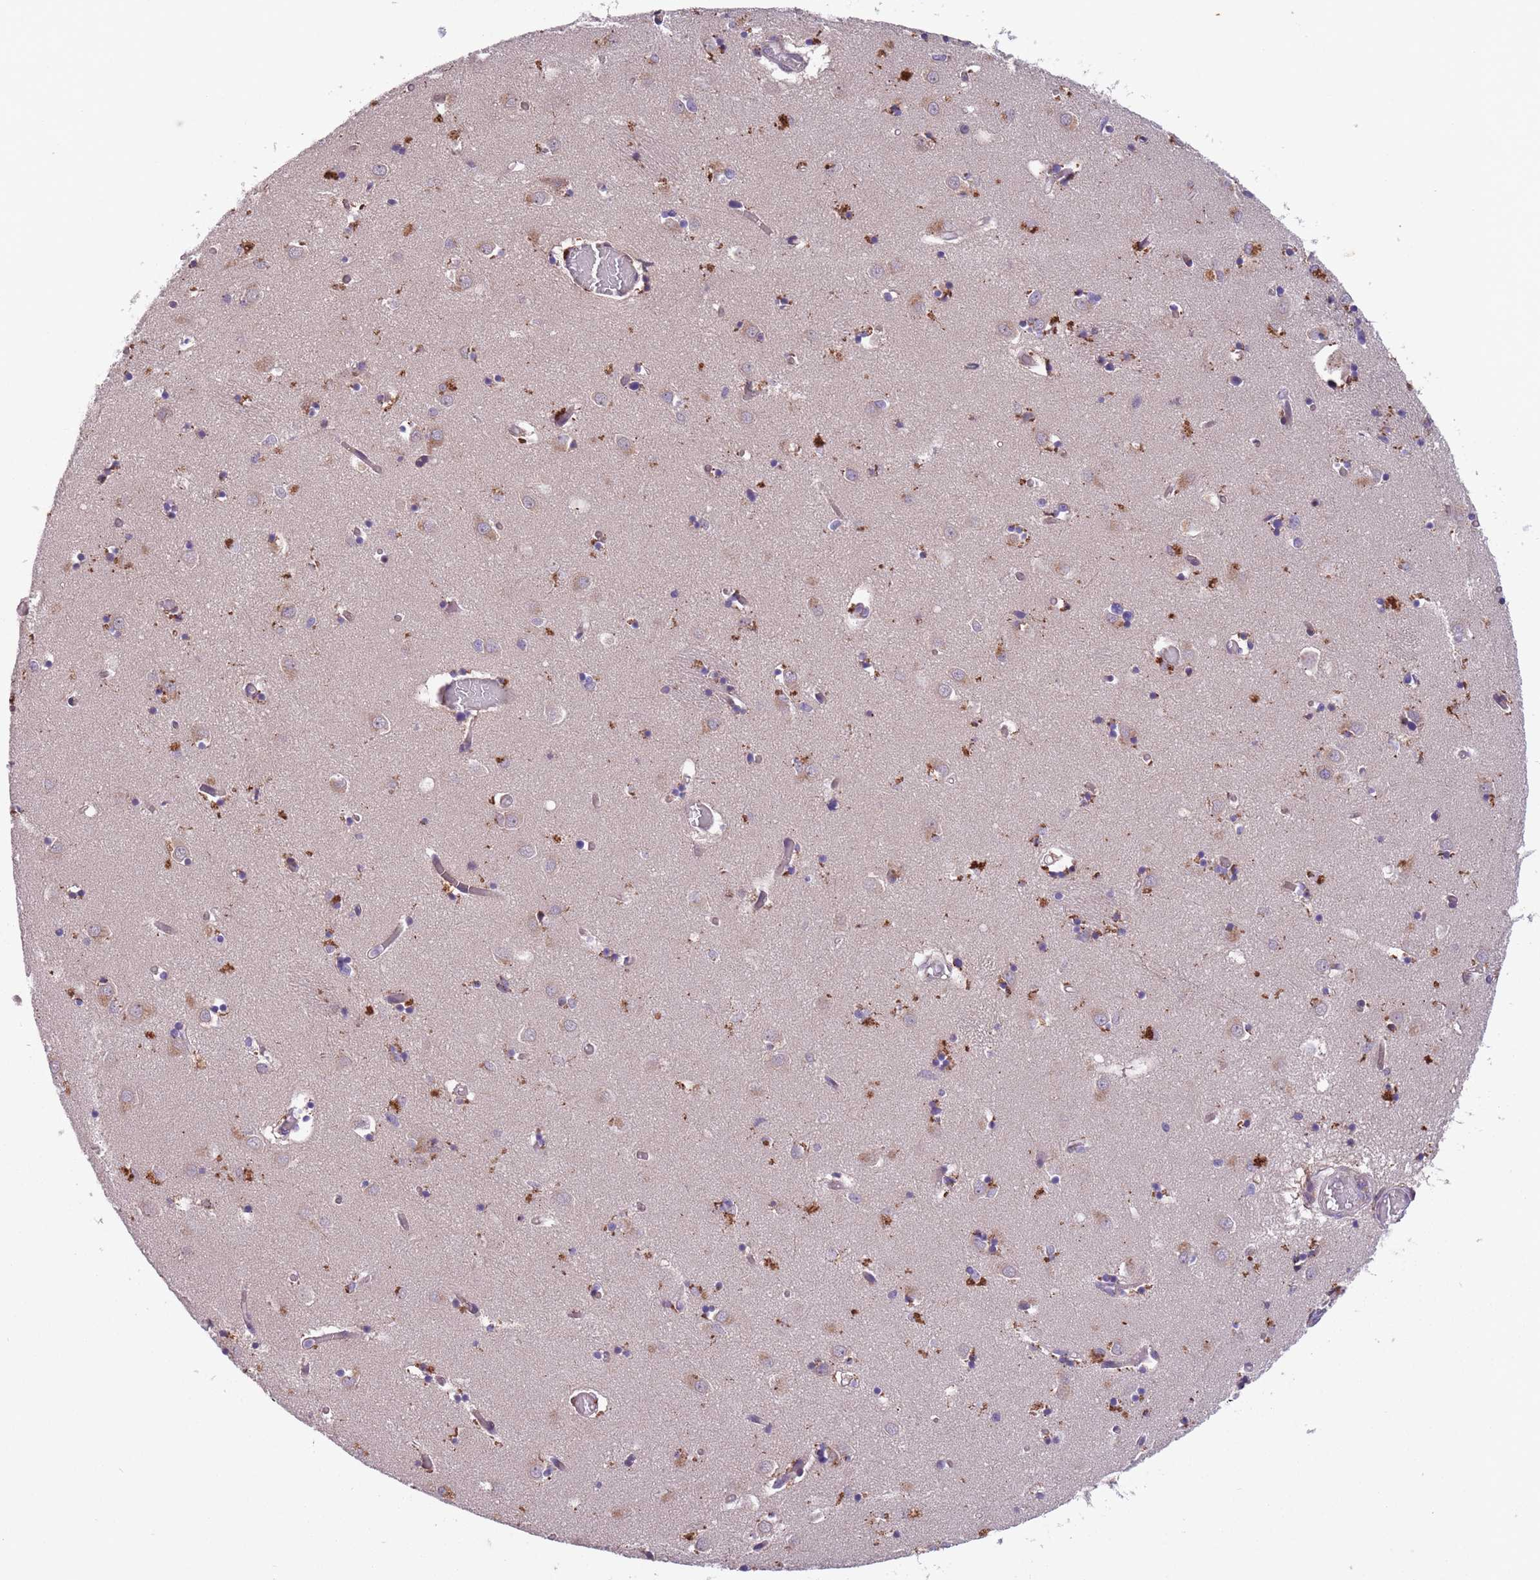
{"staining": {"intensity": "strong", "quantity": "<25%", "location": "cytoplasmic/membranous"}, "tissue": "caudate", "cell_type": "Glial cells", "image_type": "normal", "snomed": [{"axis": "morphology", "description": "Normal tissue, NOS"}, {"axis": "topography", "description": "Lateral ventricle wall"}], "caption": "Unremarkable caudate displays strong cytoplasmic/membranous staining in approximately <25% of glial cells.", "gene": "ITPKC", "patient": {"sex": "male", "age": 70}}